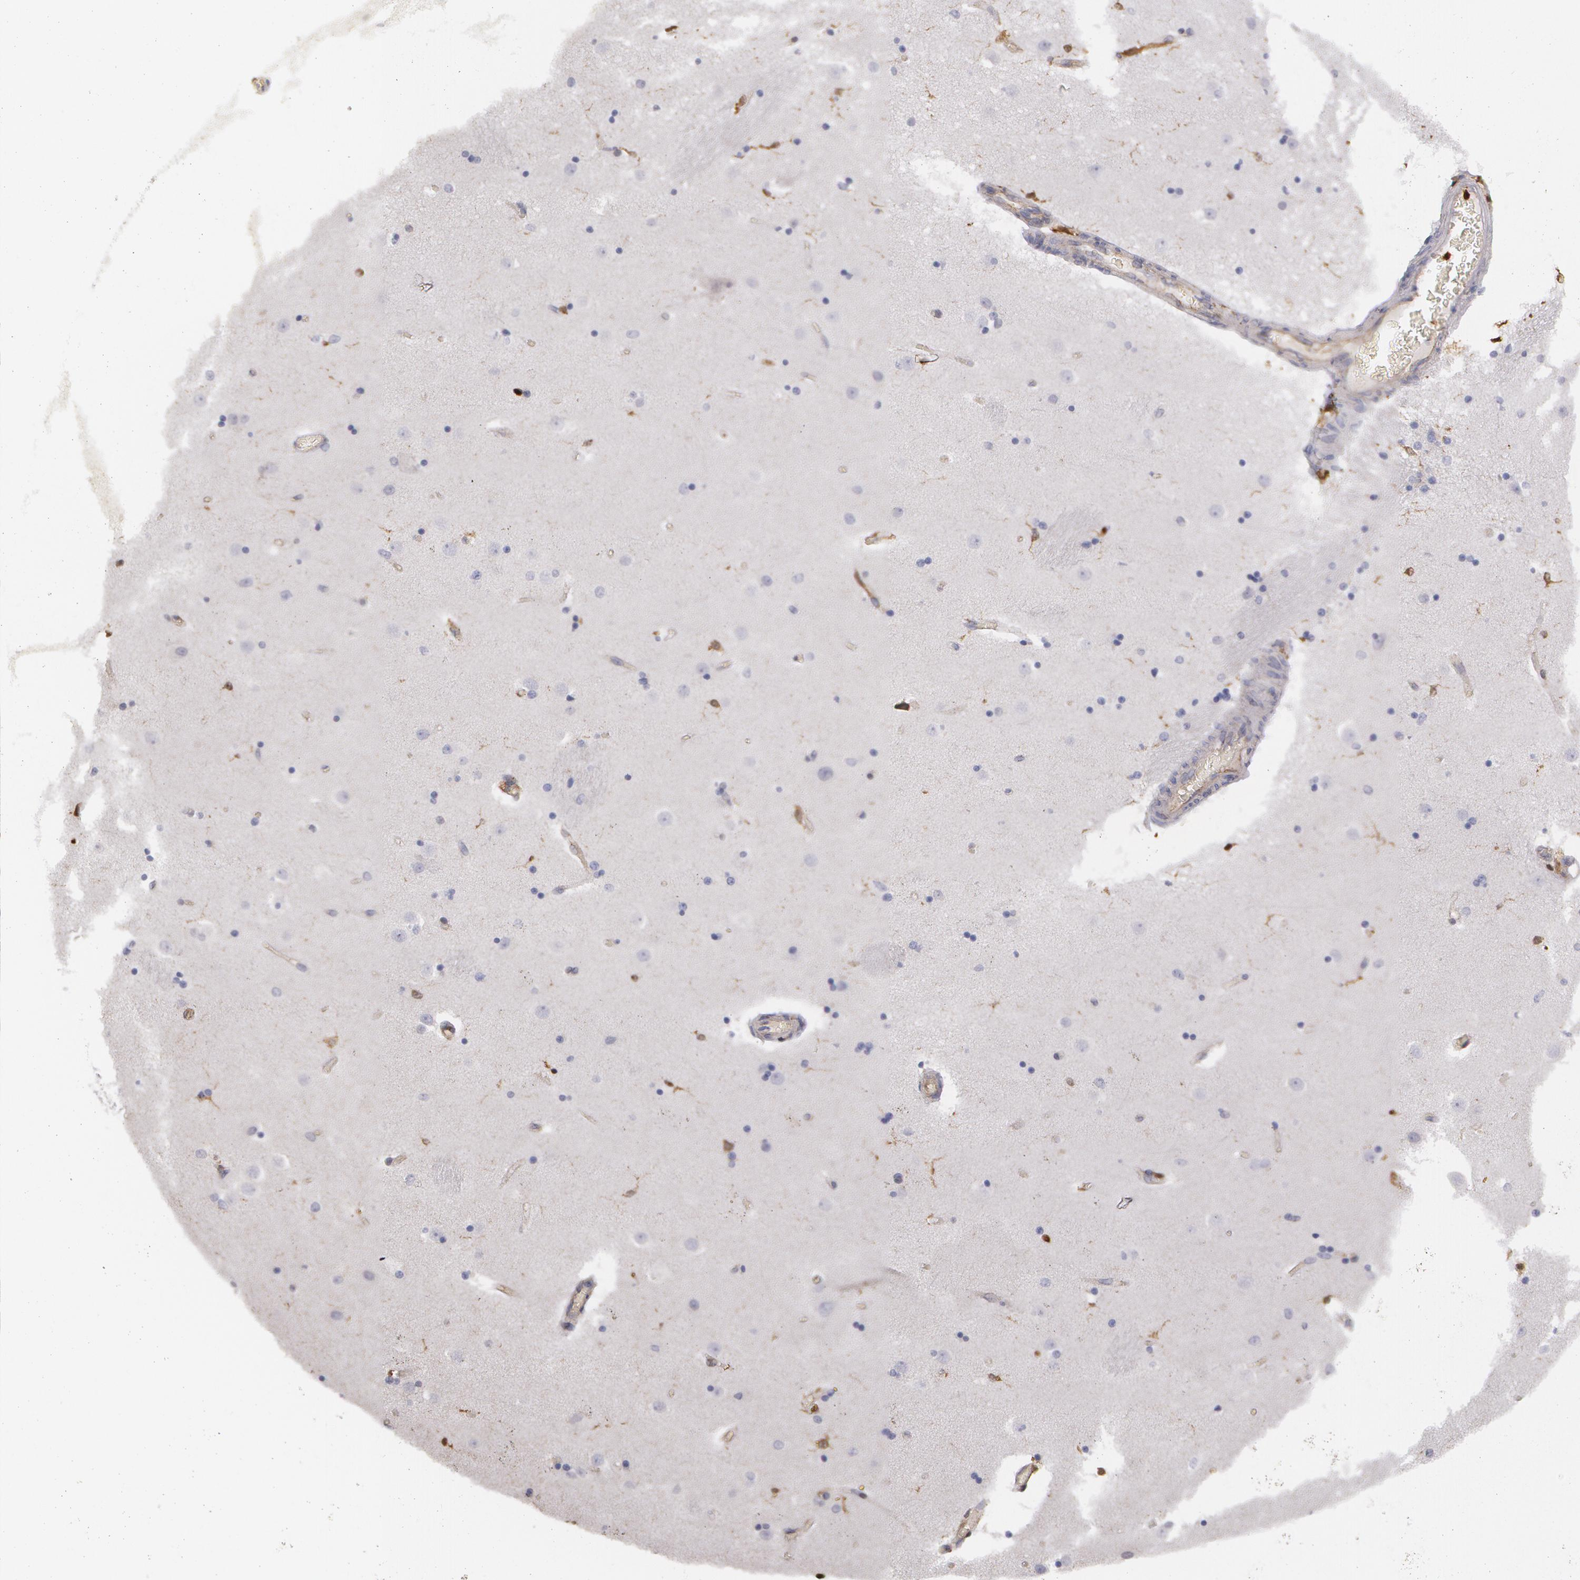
{"staining": {"intensity": "strong", "quantity": "<25%", "location": "cytoplasmic/membranous,nuclear"}, "tissue": "caudate", "cell_type": "Glial cells", "image_type": "normal", "snomed": [{"axis": "morphology", "description": "Normal tissue, NOS"}, {"axis": "topography", "description": "Lateral ventricle wall"}], "caption": "A micrograph of caudate stained for a protein exhibits strong cytoplasmic/membranous,nuclear brown staining in glial cells.", "gene": "SYK", "patient": {"sex": "female", "age": 54}}